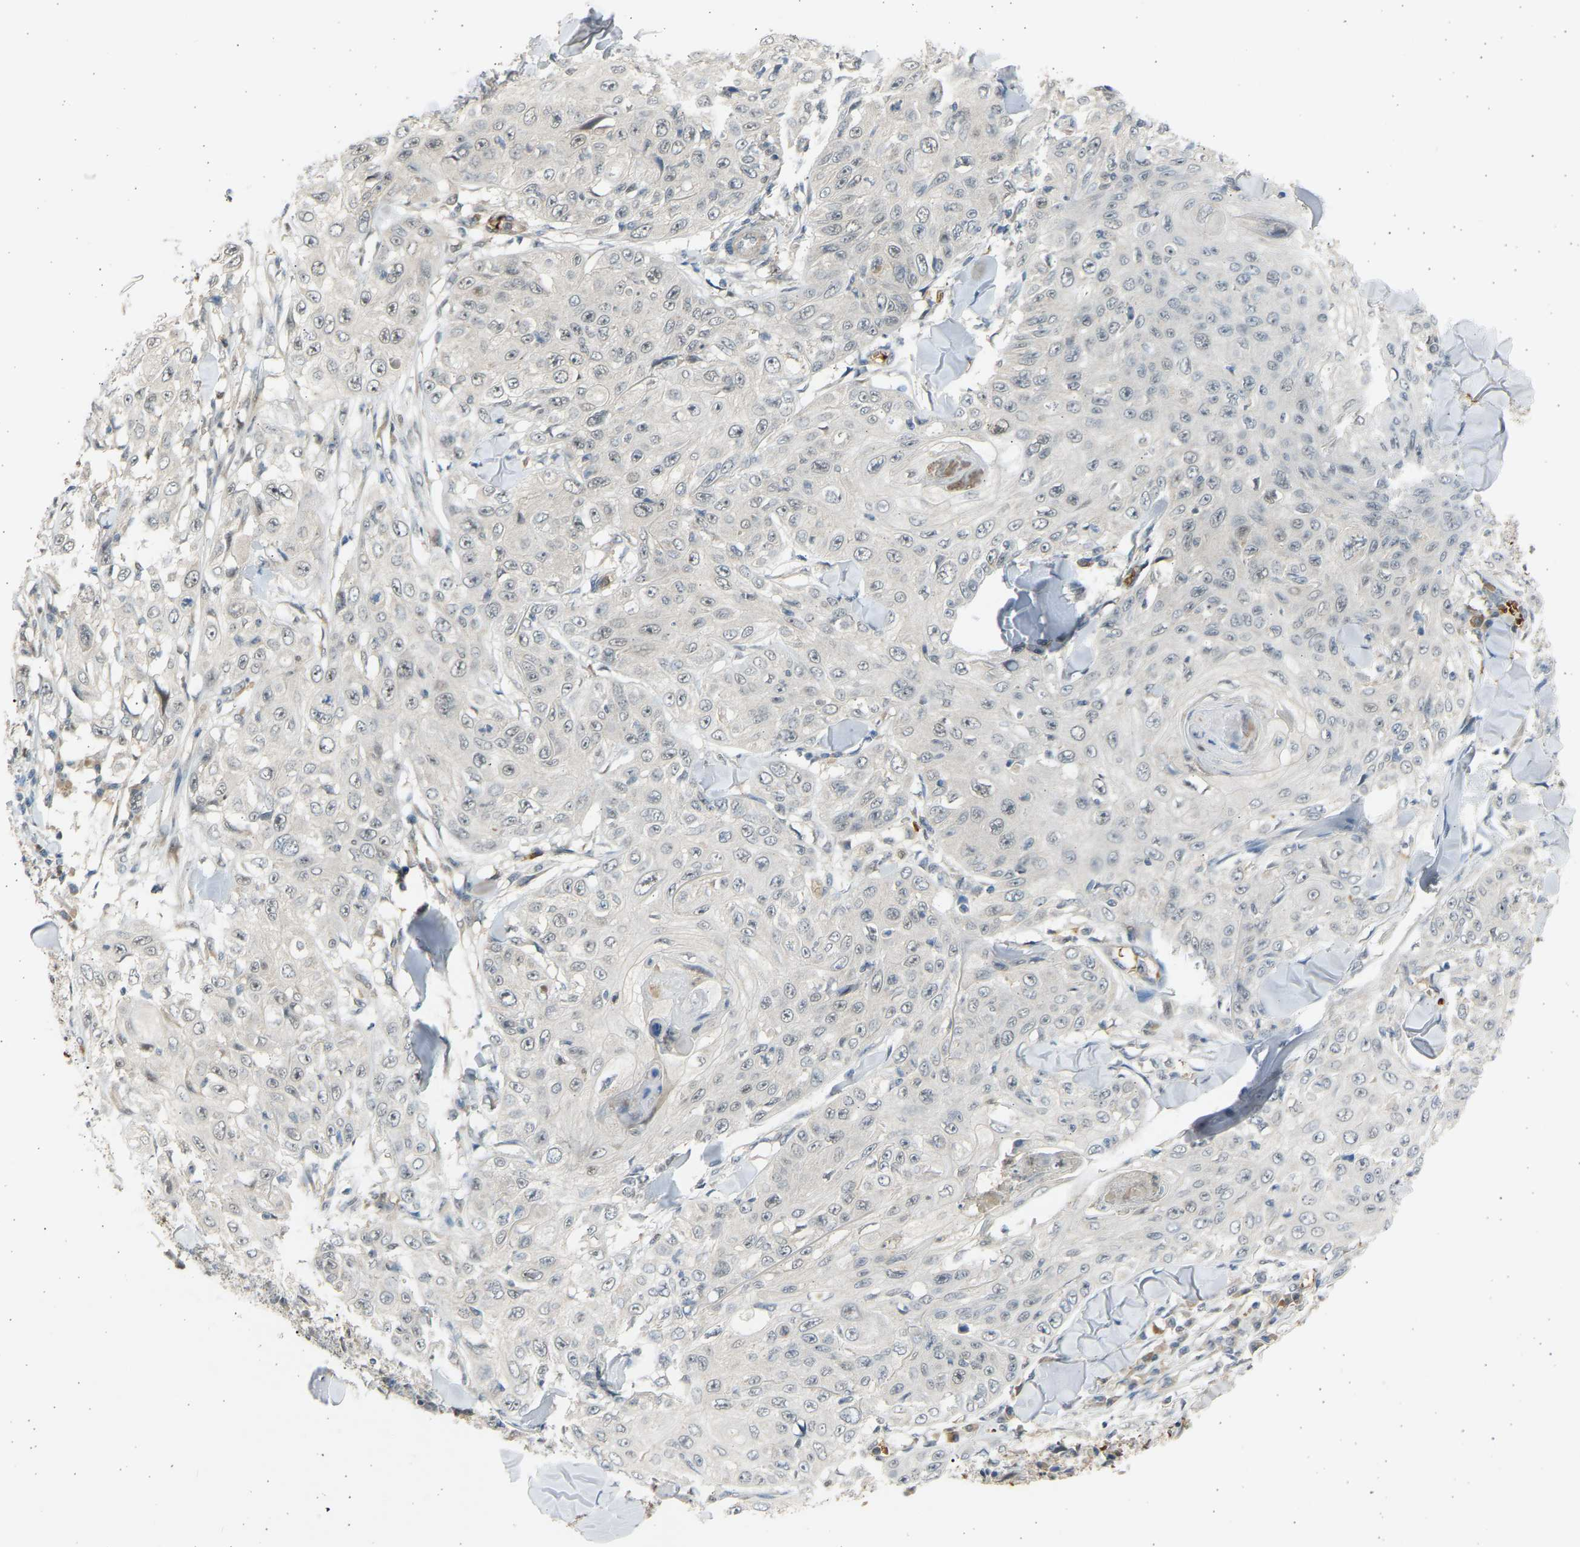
{"staining": {"intensity": "negative", "quantity": "none", "location": "none"}, "tissue": "skin cancer", "cell_type": "Tumor cells", "image_type": "cancer", "snomed": [{"axis": "morphology", "description": "Squamous cell carcinoma, NOS"}, {"axis": "topography", "description": "Skin"}], "caption": "DAB immunohistochemical staining of human skin cancer shows no significant positivity in tumor cells. (DAB (3,3'-diaminobenzidine) immunohistochemistry (IHC), high magnification).", "gene": "BIRC2", "patient": {"sex": "male", "age": 86}}